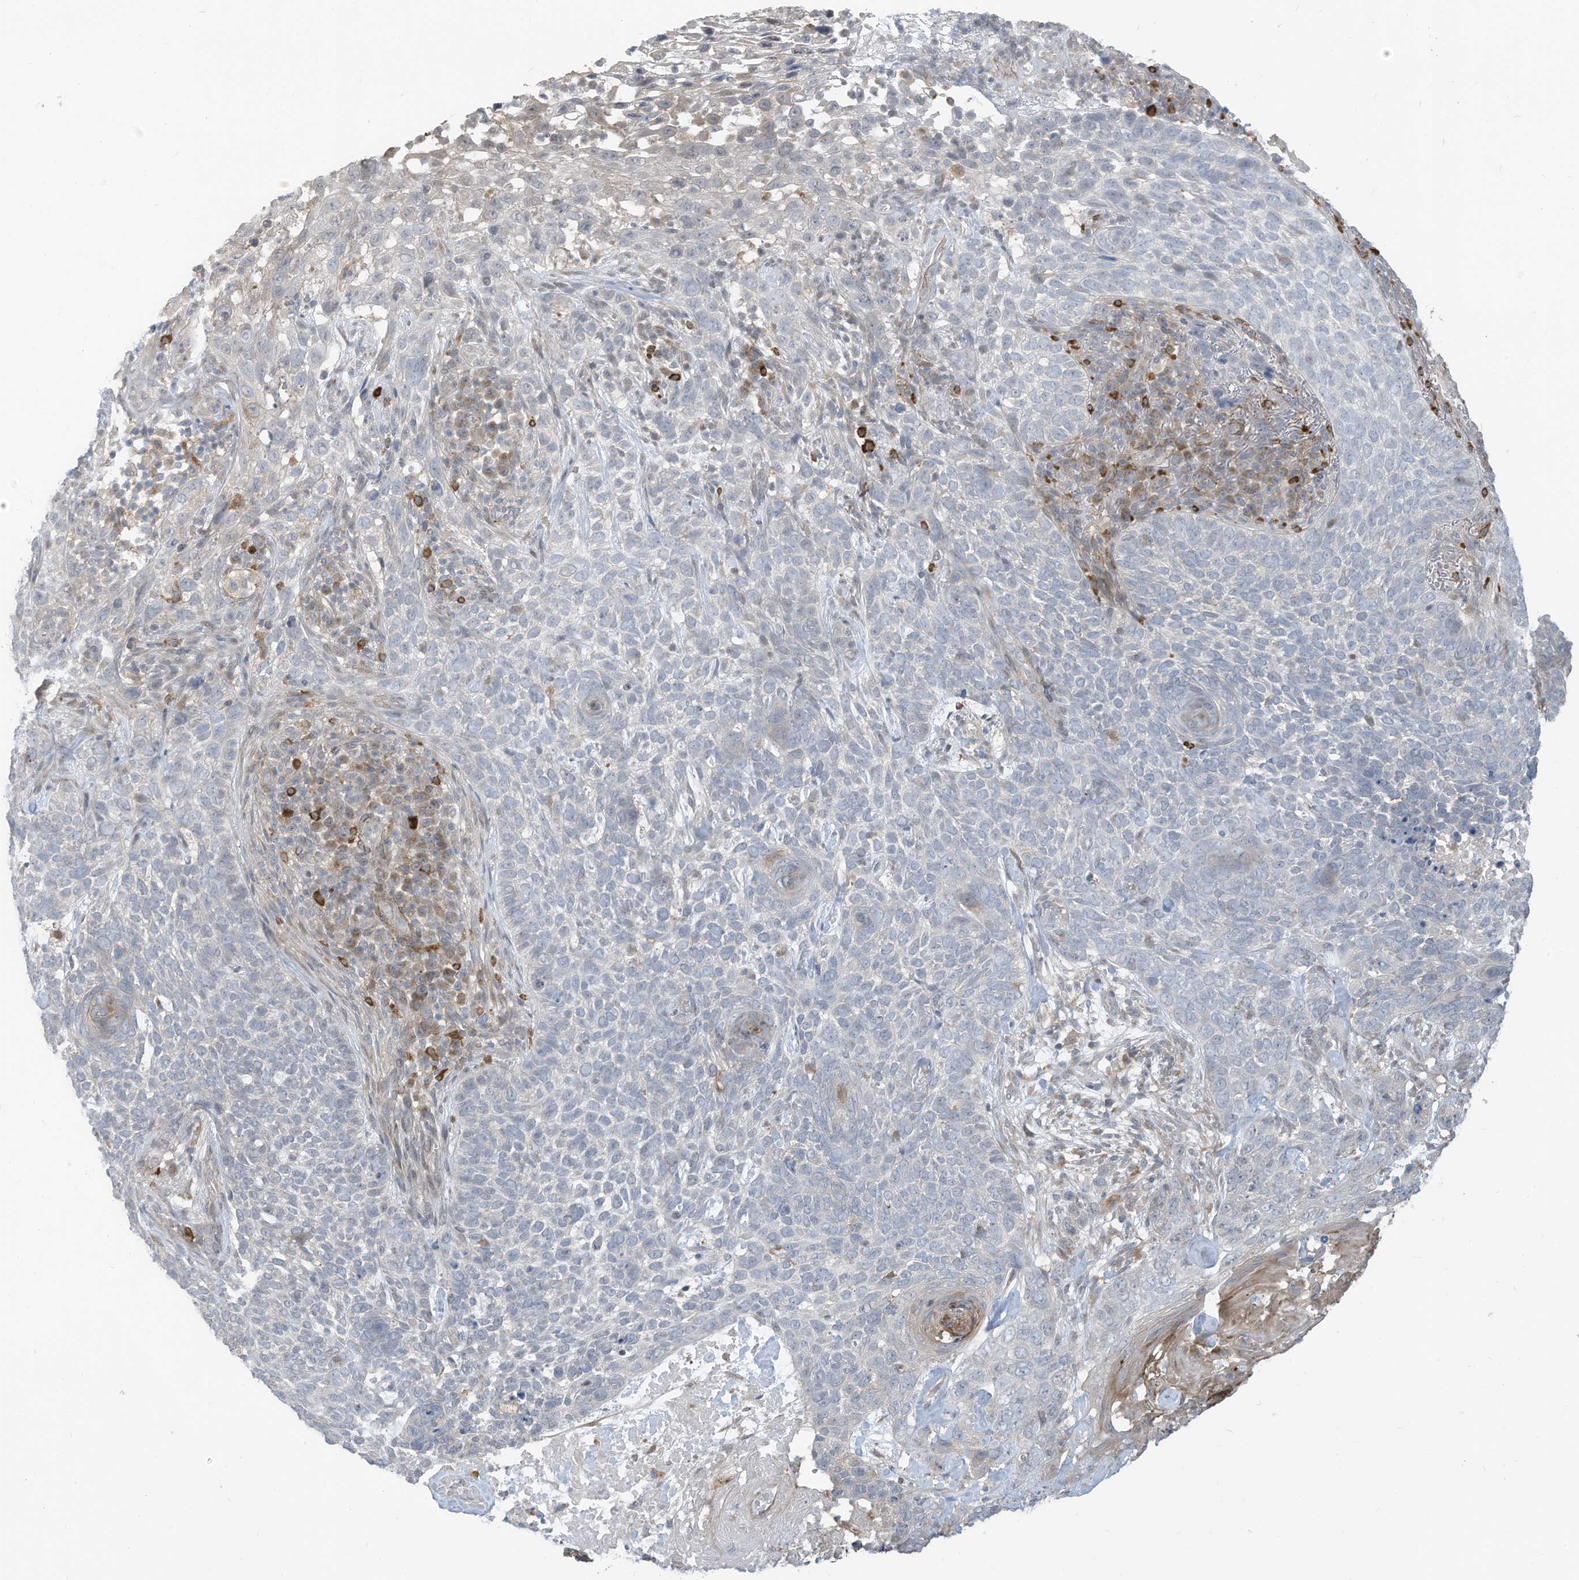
{"staining": {"intensity": "negative", "quantity": "none", "location": "none"}, "tissue": "skin cancer", "cell_type": "Tumor cells", "image_type": "cancer", "snomed": [{"axis": "morphology", "description": "Basal cell carcinoma"}, {"axis": "topography", "description": "Skin"}], "caption": "Immunohistochemistry image of neoplastic tissue: human basal cell carcinoma (skin) stained with DAB reveals no significant protein positivity in tumor cells. (DAB immunohistochemistry (IHC) with hematoxylin counter stain).", "gene": "DZIP3", "patient": {"sex": "female", "age": 64}}